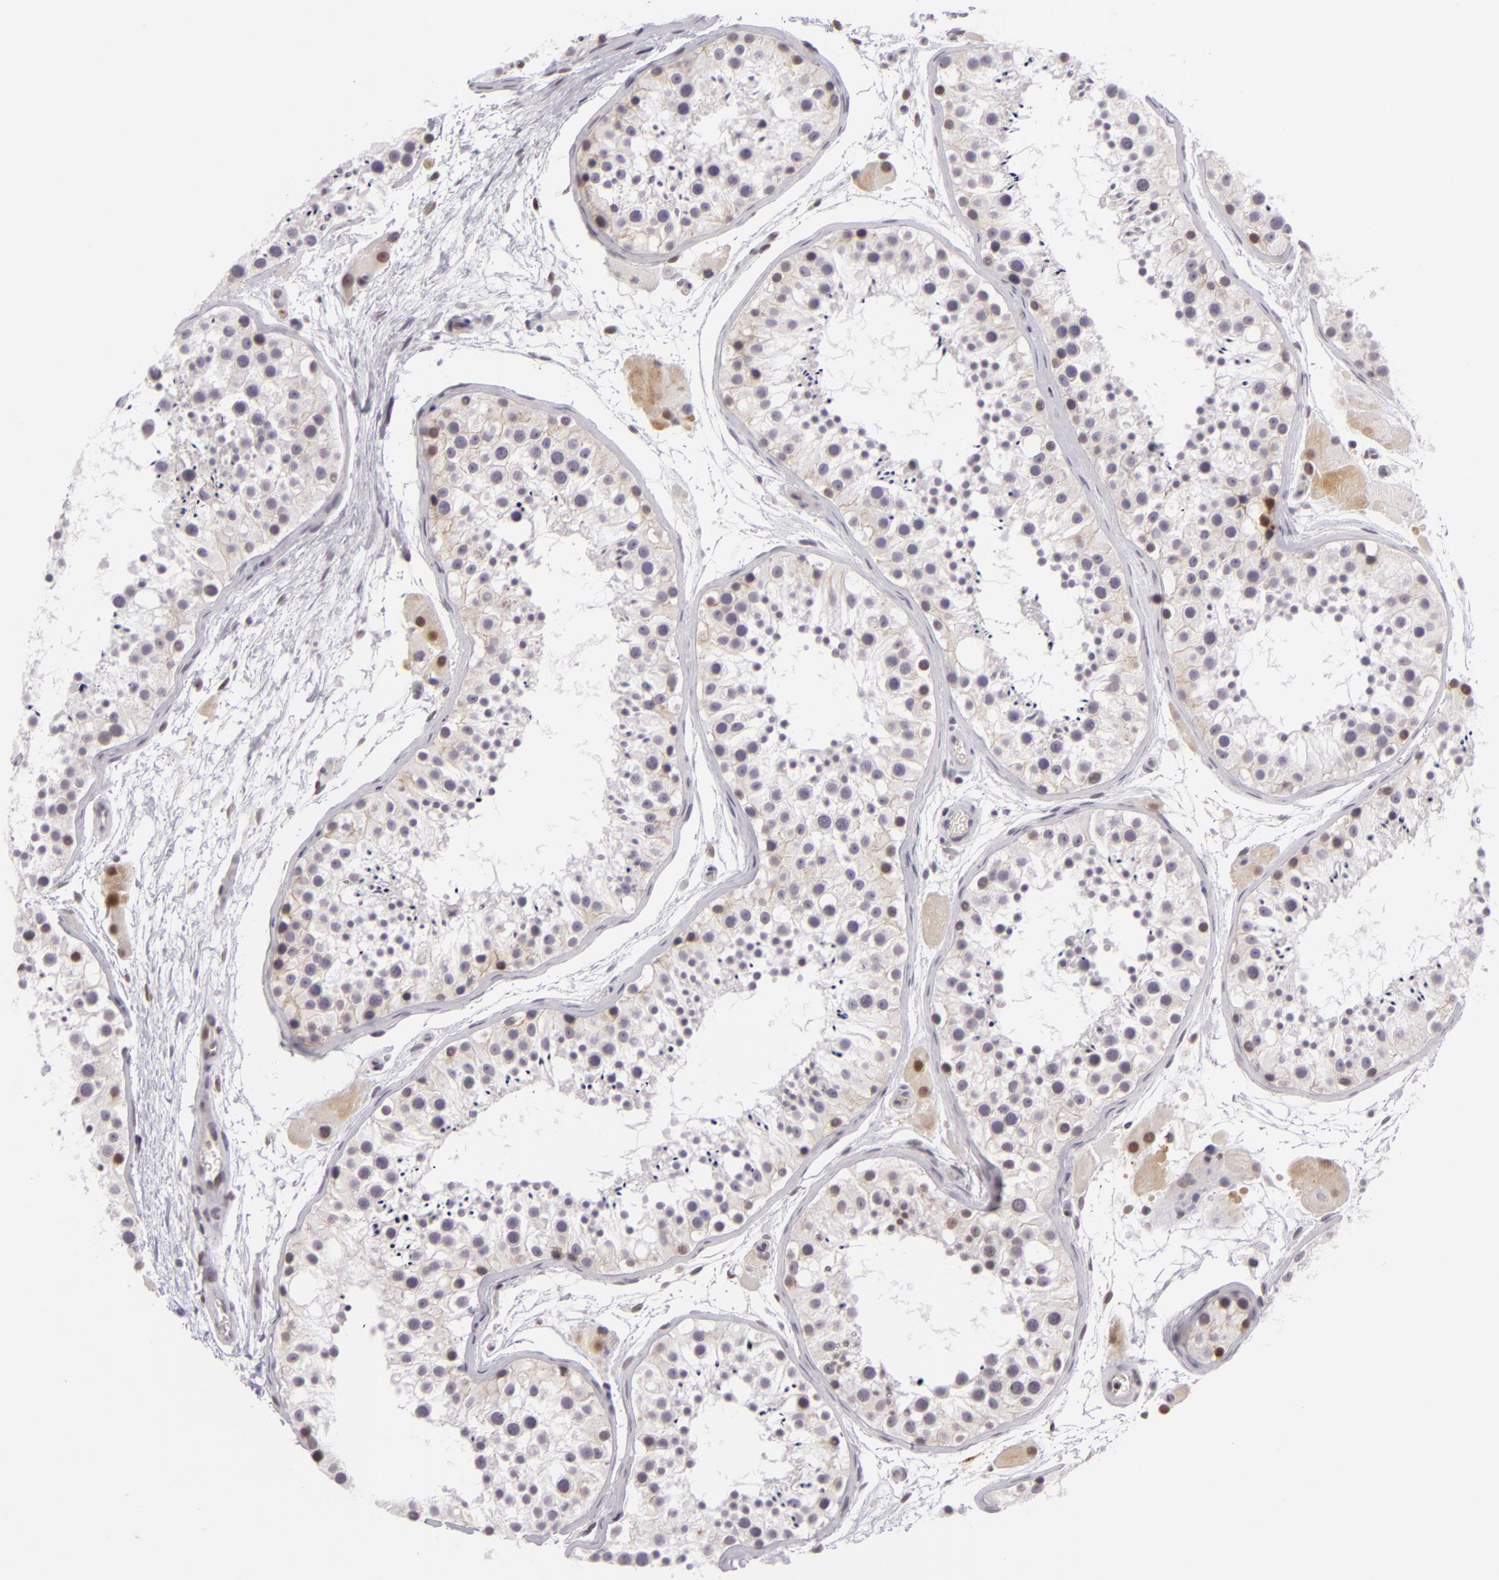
{"staining": {"intensity": "negative", "quantity": "none", "location": "none"}, "tissue": "testis", "cell_type": "Cells in seminiferous ducts", "image_type": "normal", "snomed": [{"axis": "morphology", "description": "Normal tissue, NOS"}, {"axis": "topography", "description": "Testis"}], "caption": "The immunohistochemistry photomicrograph has no significant expression in cells in seminiferous ducts of testis.", "gene": "CTNNB1", "patient": {"sex": "male", "age": 29}}